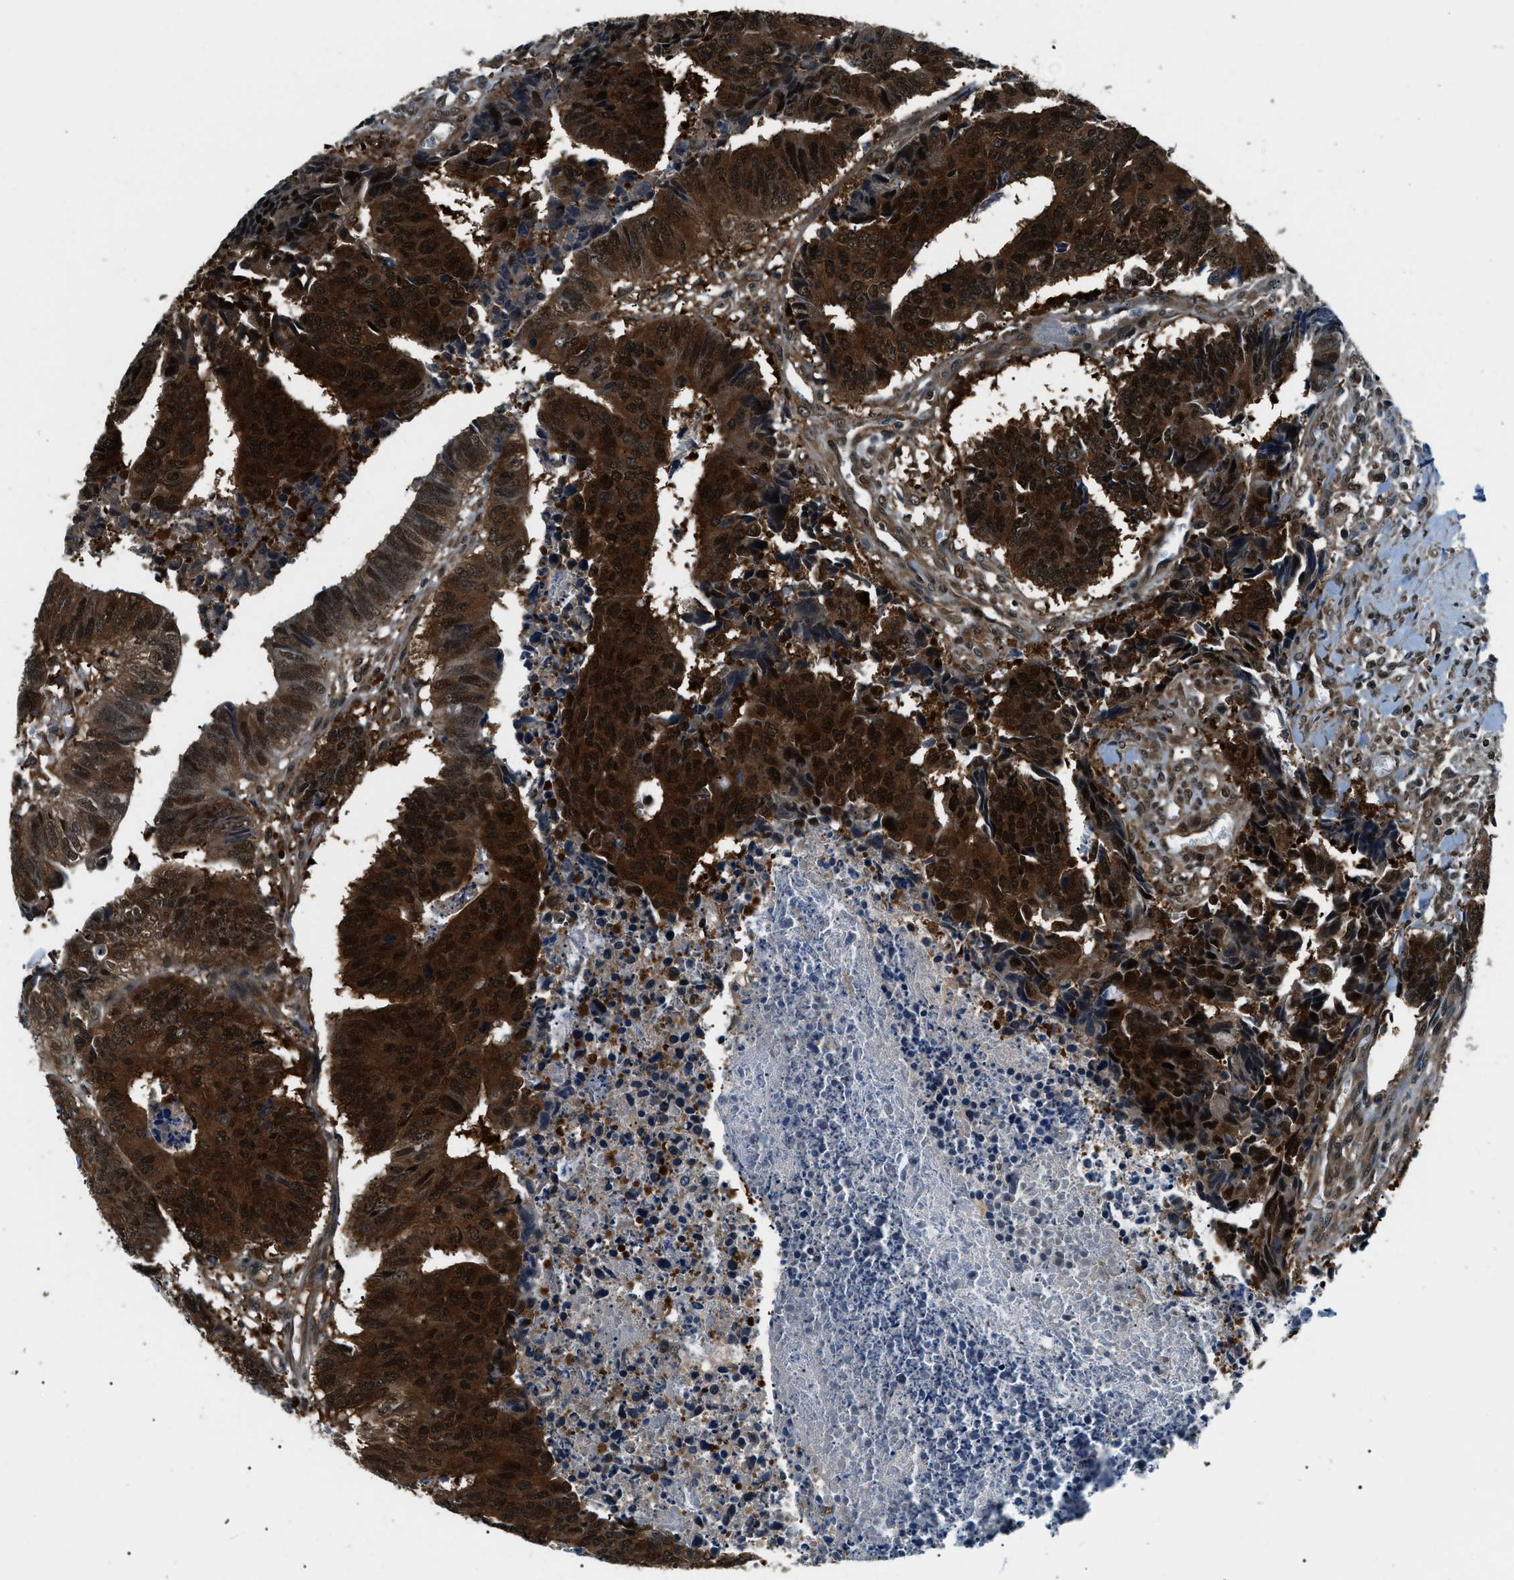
{"staining": {"intensity": "strong", "quantity": ">75%", "location": "cytoplasmic/membranous,nuclear"}, "tissue": "colorectal cancer", "cell_type": "Tumor cells", "image_type": "cancer", "snomed": [{"axis": "morphology", "description": "Adenocarcinoma, NOS"}, {"axis": "topography", "description": "Rectum"}], "caption": "An IHC histopathology image of tumor tissue is shown. Protein staining in brown shows strong cytoplasmic/membranous and nuclear positivity in colorectal adenocarcinoma within tumor cells. (DAB IHC, brown staining for protein, blue staining for nuclei).", "gene": "NUDCD3", "patient": {"sex": "male", "age": 84}}